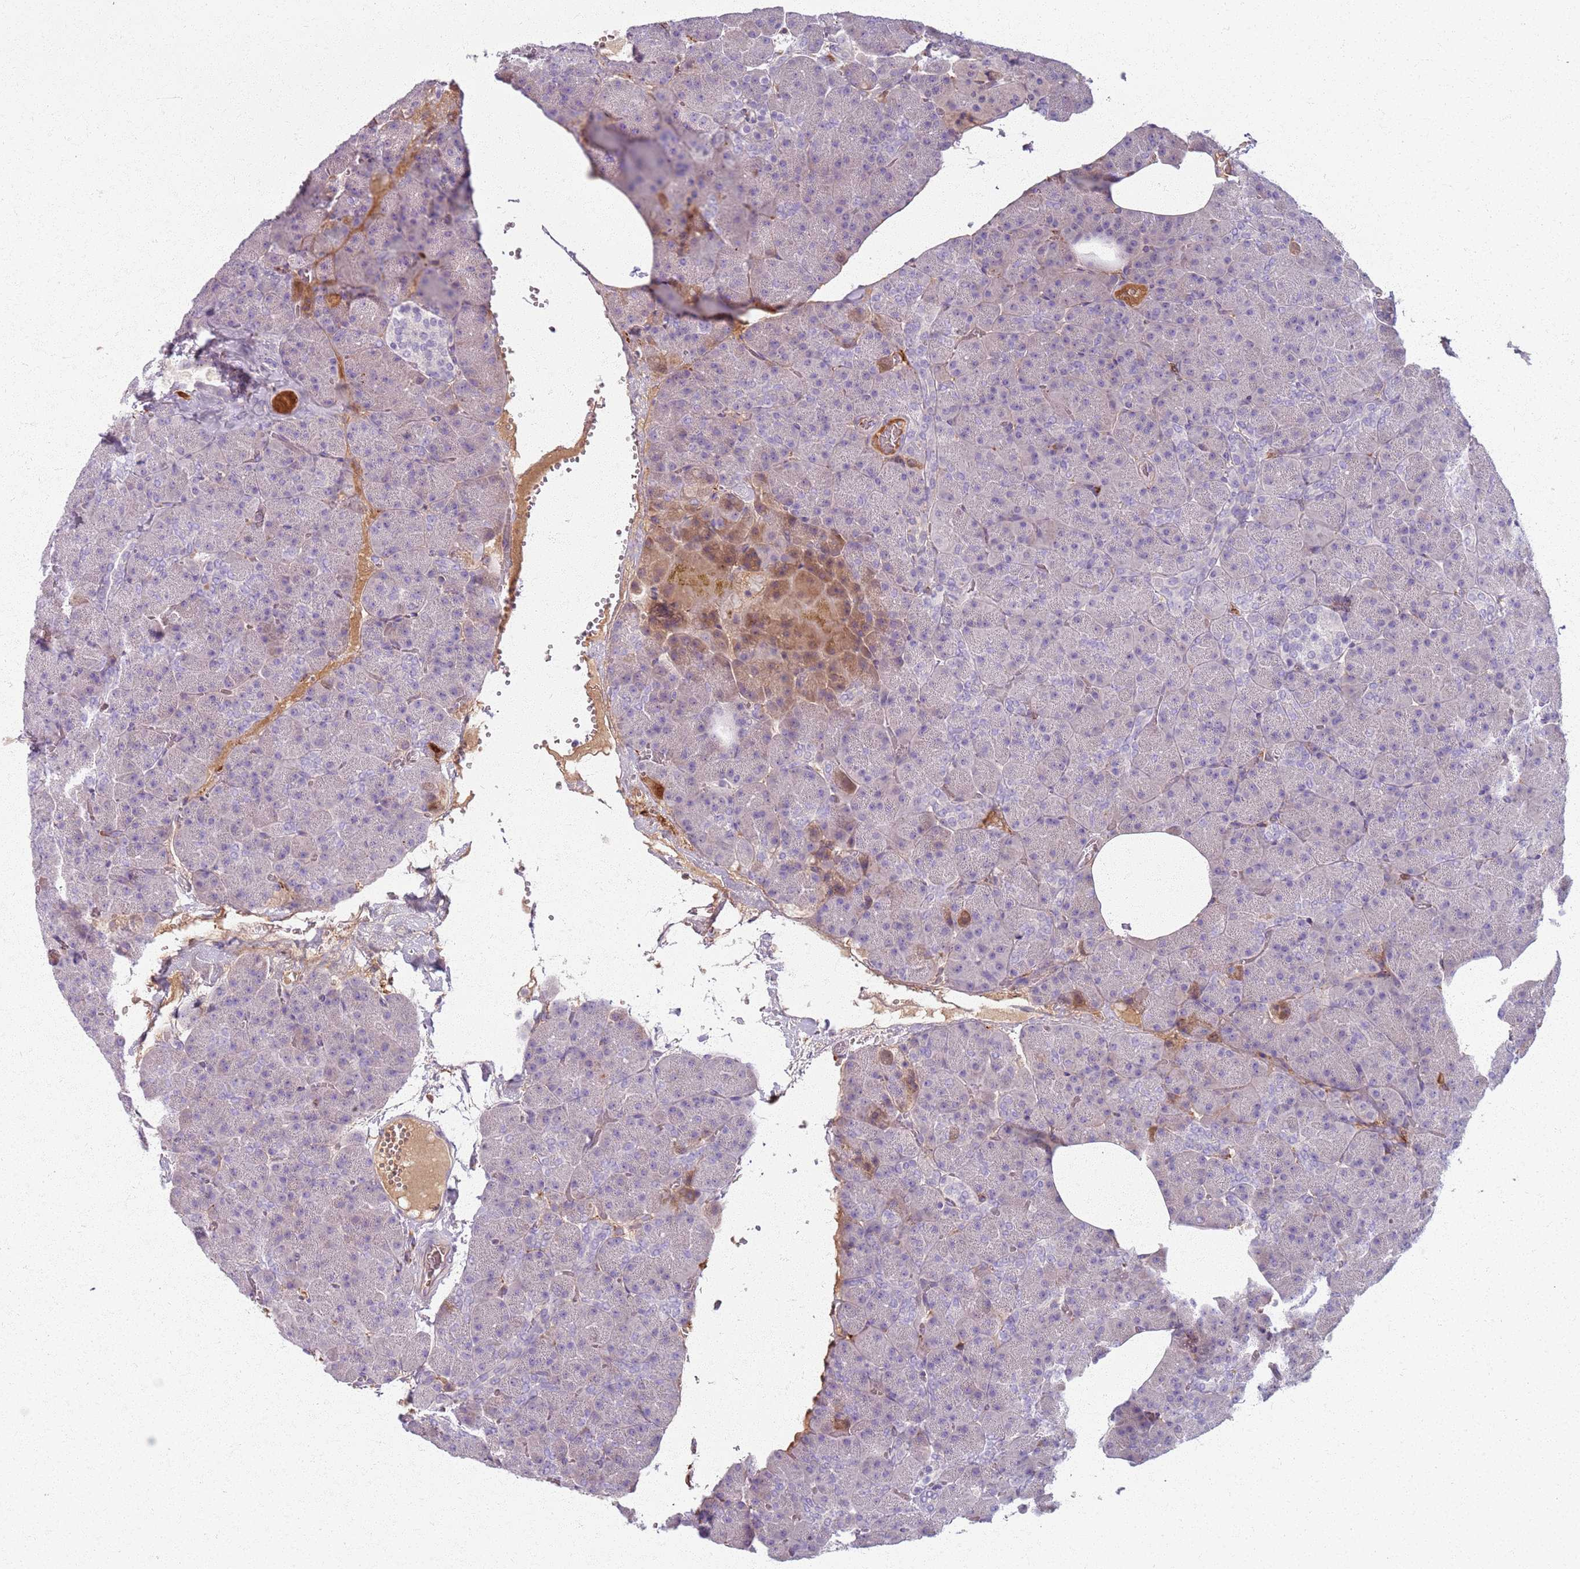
{"staining": {"intensity": "weak", "quantity": "<25%", "location": "cytoplasmic/membranous"}, "tissue": "pancreas", "cell_type": "Exocrine glandular cells", "image_type": "normal", "snomed": [{"axis": "morphology", "description": "Normal tissue, NOS"}, {"axis": "morphology", "description": "Carcinoid, malignant, NOS"}, {"axis": "topography", "description": "Pancreas"}], "caption": "Immunohistochemistry micrograph of benign human pancreas stained for a protein (brown), which displays no staining in exocrine glandular cells.", "gene": "COLGALT1", "patient": {"sex": "female", "age": 35}}